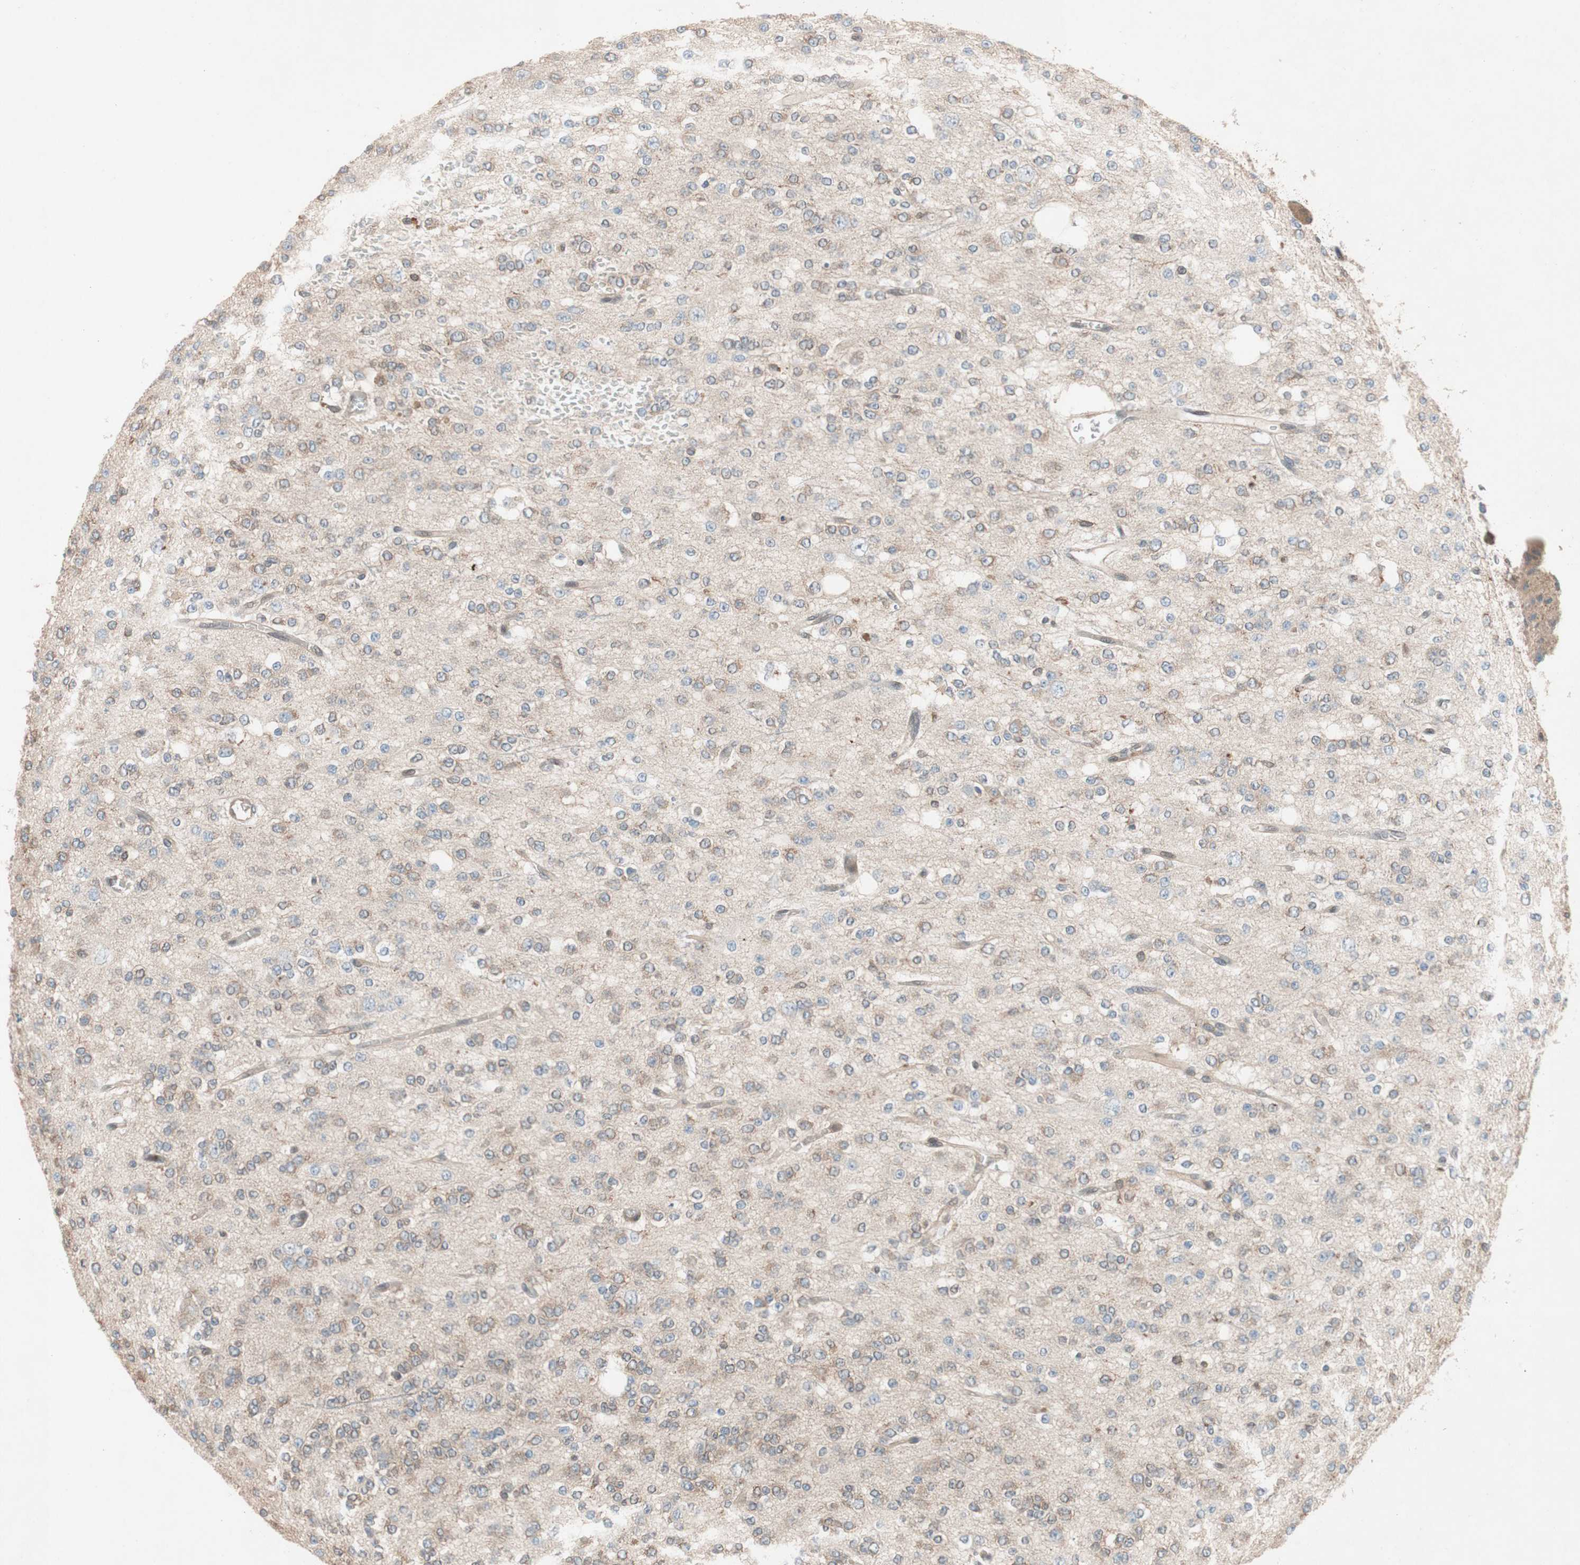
{"staining": {"intensity": "negative", "quantity": "none", "location": "none"}, "tissue": "glioma", "cell_type": "Tumor cells", "image_type": "cancer", "snomed": [{"axis": "morphology", "description": "Glioma, malignant, Low grade"}, {"axis": "topography", "description": "Brain"}], "caption": "Immunohistochemical staining of human malignant low-grade glioma reveals no significant staining in tumor cells. (Stains: DAB immunohistochemistry with hematoxylin counter stain, Microscopy: brightfield microscopy at high magnification).", "gene": "GALT", "patient": {"sex": "male", "age": 38}}